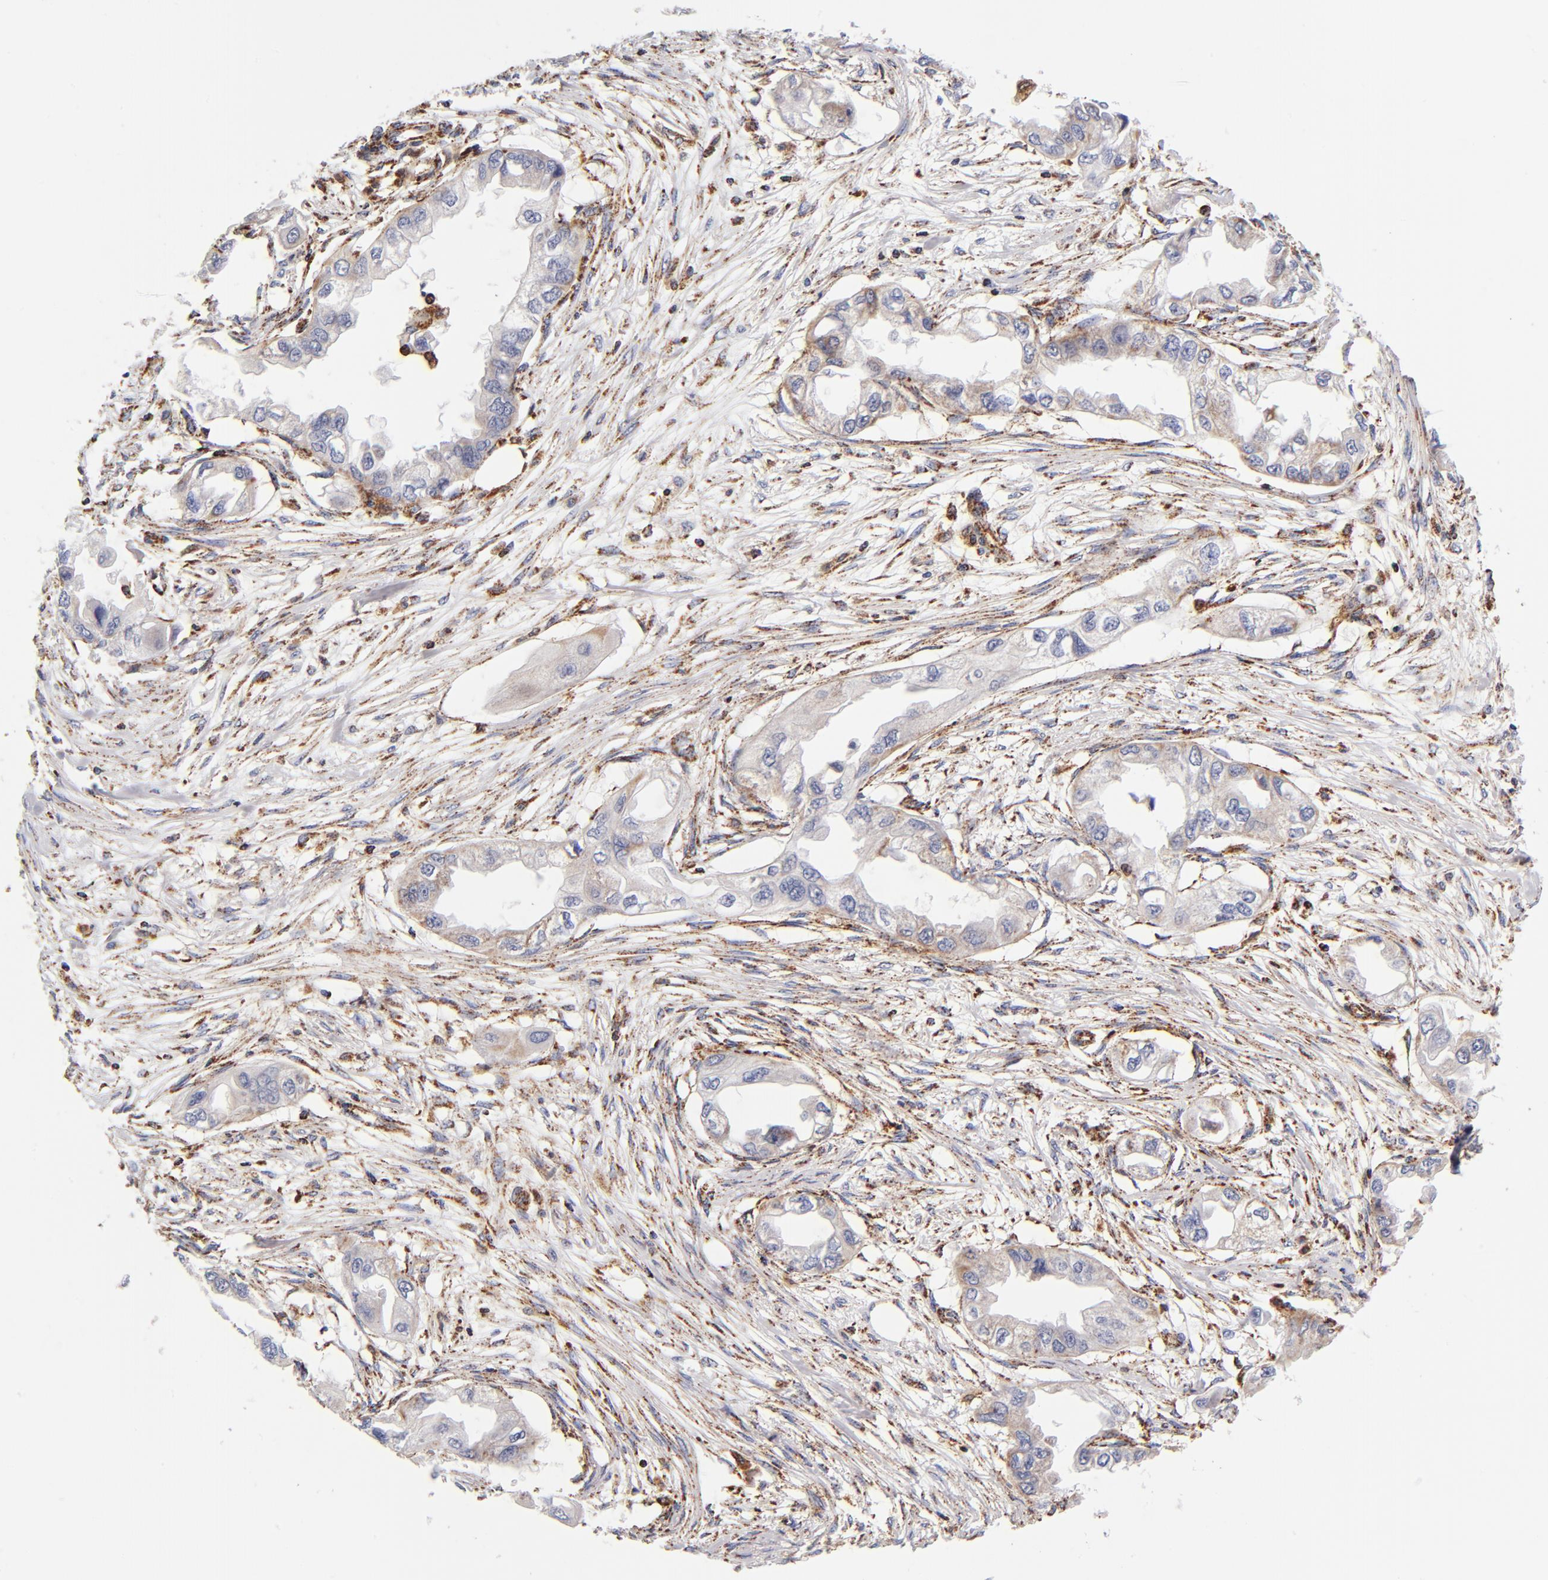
{"staining": {"intensity": "weak", "quantity": "25%-75%", "location": "cytoplasmic/membranous"}, "tissue": "endometrial cancer", "cell_type": "Tumor cells", "image_type": "cancer", "snomed": [{"axis": "morphology", "description": "Adenocarcinoma, NOS"}, {"axis": "topography", "description": "Endometrium"}], "caption": "Human endometrial cancer (adenocarcinoma) stained with a protein marker exhibits weak staining in tumor cells.", "gene": "ECHS1", "patient": {"sex": "female", "age": 67}}